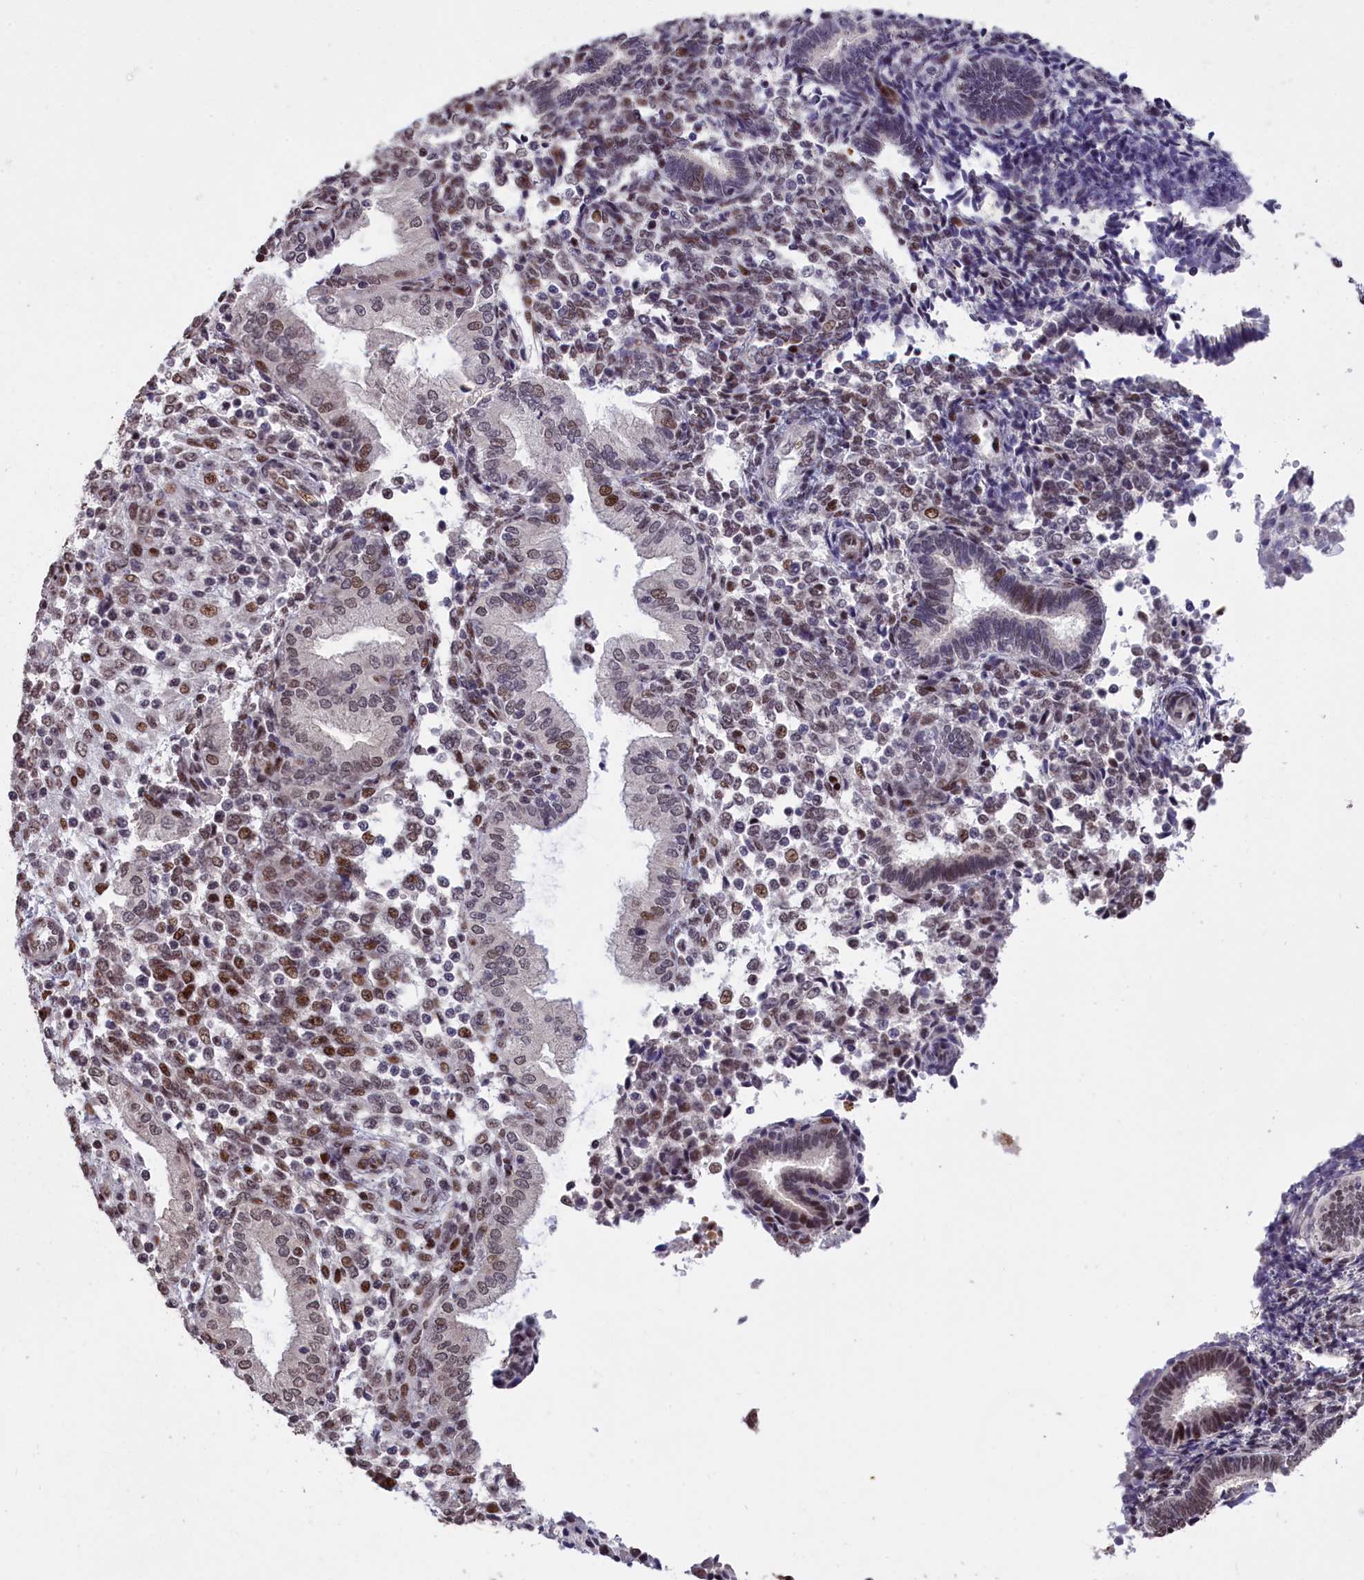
{"staining": {"intensity": "moderate", "quantity": "<25%", "location": "nuclear"}, "tissue": "endometrium", "cell_type": "Cells in endometrial stroma", "image_type": "normal", "snomed": [{"axis": "morphology", "description": "Normal tissue, NOS"}, {"axis": "topography", "description": "Endometrium"}], "caption": "IHC photomicrograph of unremarkable endometrium: endometrium stained using immunohistochemistry exhibits low levels of moderate protein expression localized specifically in the nuclear of cells in endometrial stroma, appearing as a nuclear brown color.", "gene": "RELB", "patient": {"sex": "female", "age": 53}}